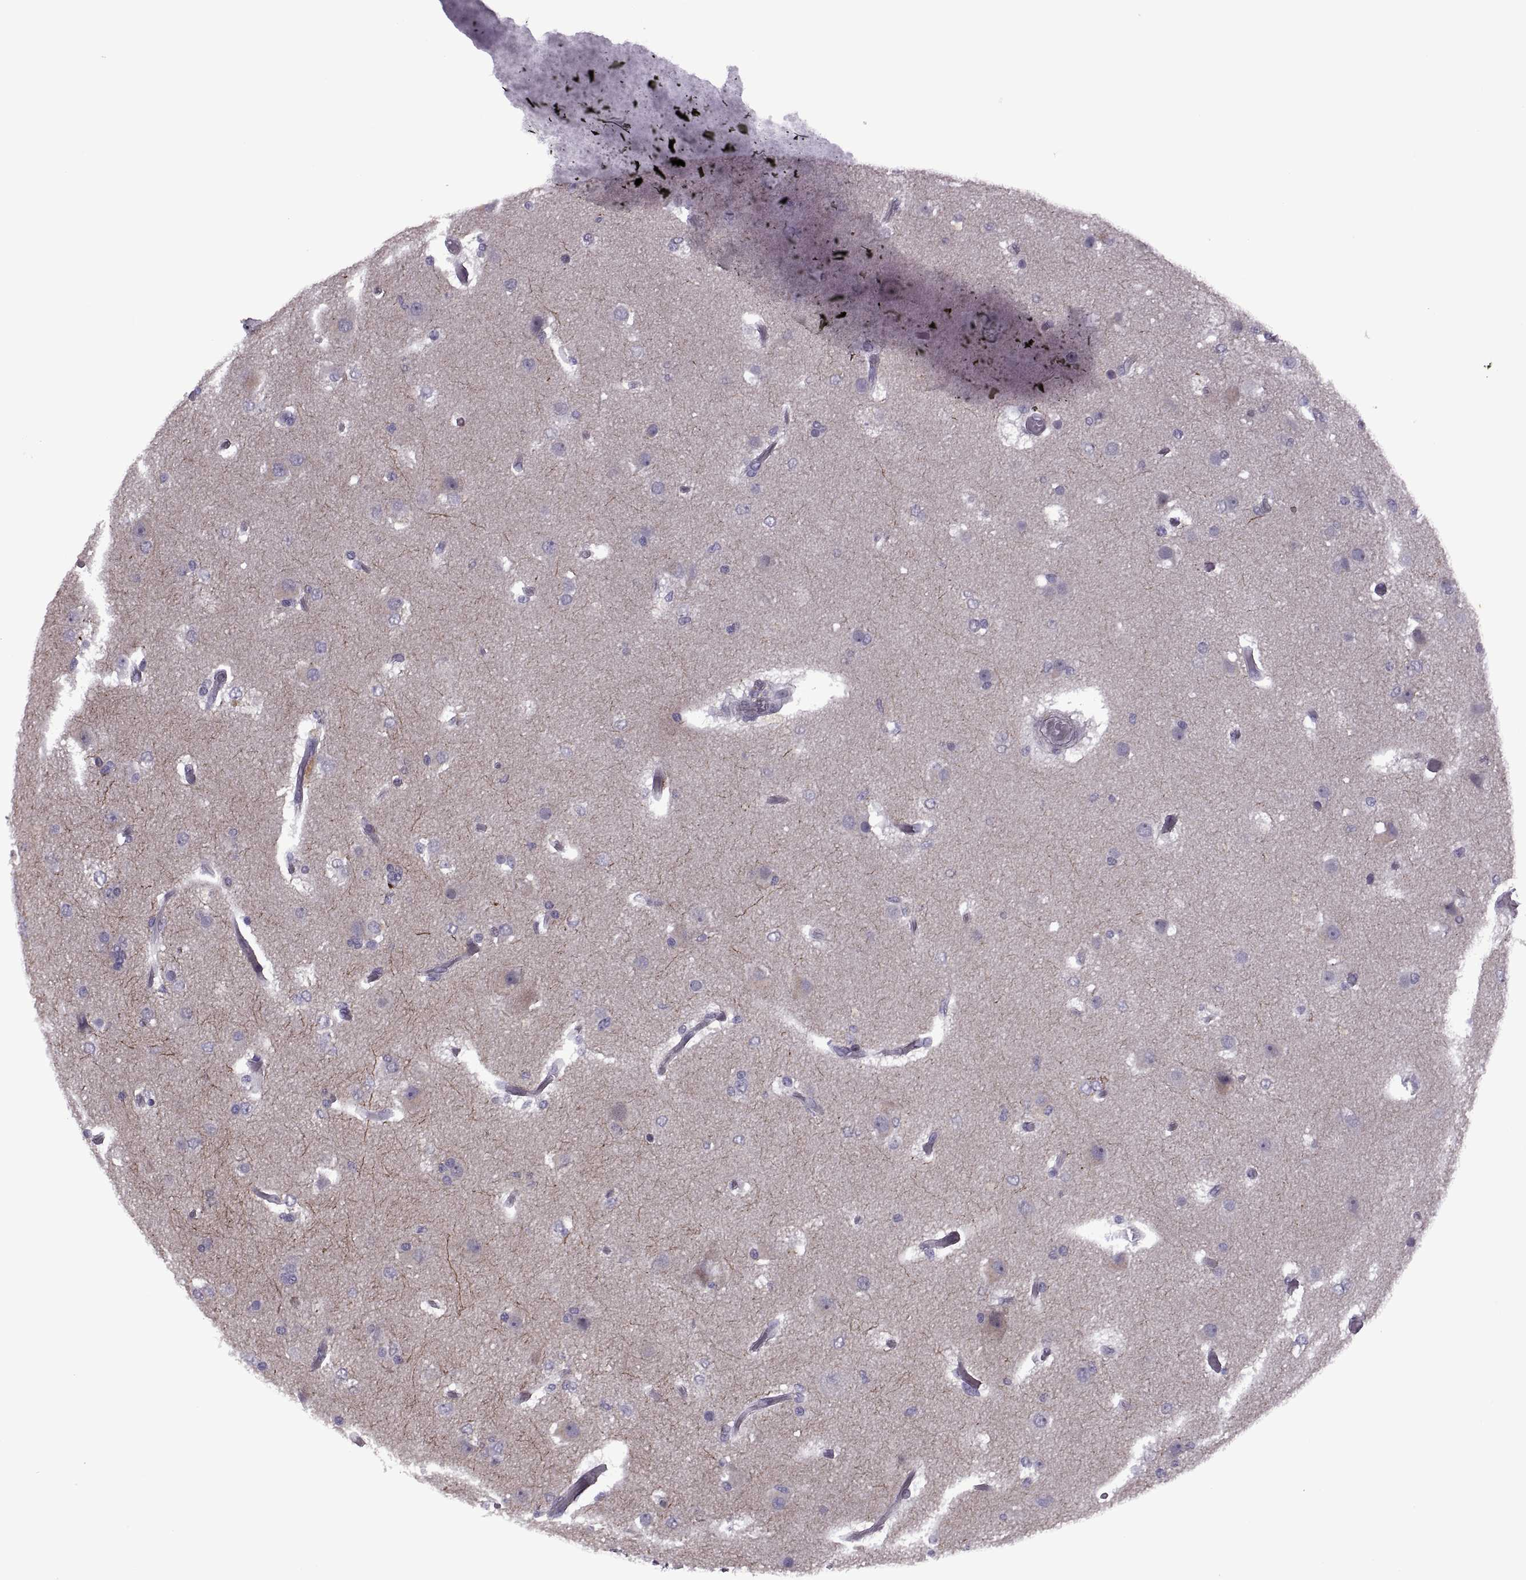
{"staining": {"intensity": "negative", "quantity": "none", "location": "none"}, "tissue": "glioma", "cell_type": "Tumor cells", "image_type": "cancer", "snomed": [{"axis": "morphology", "description": "Glioma, malignant, High grade"}, {"axis": "topography", "description": "Brain"}], "caption": "Tumor cells are negative for brown protein staining in glioma.", "gene": "RIPK4", "patient": {"sex": "female", "age": 63}}